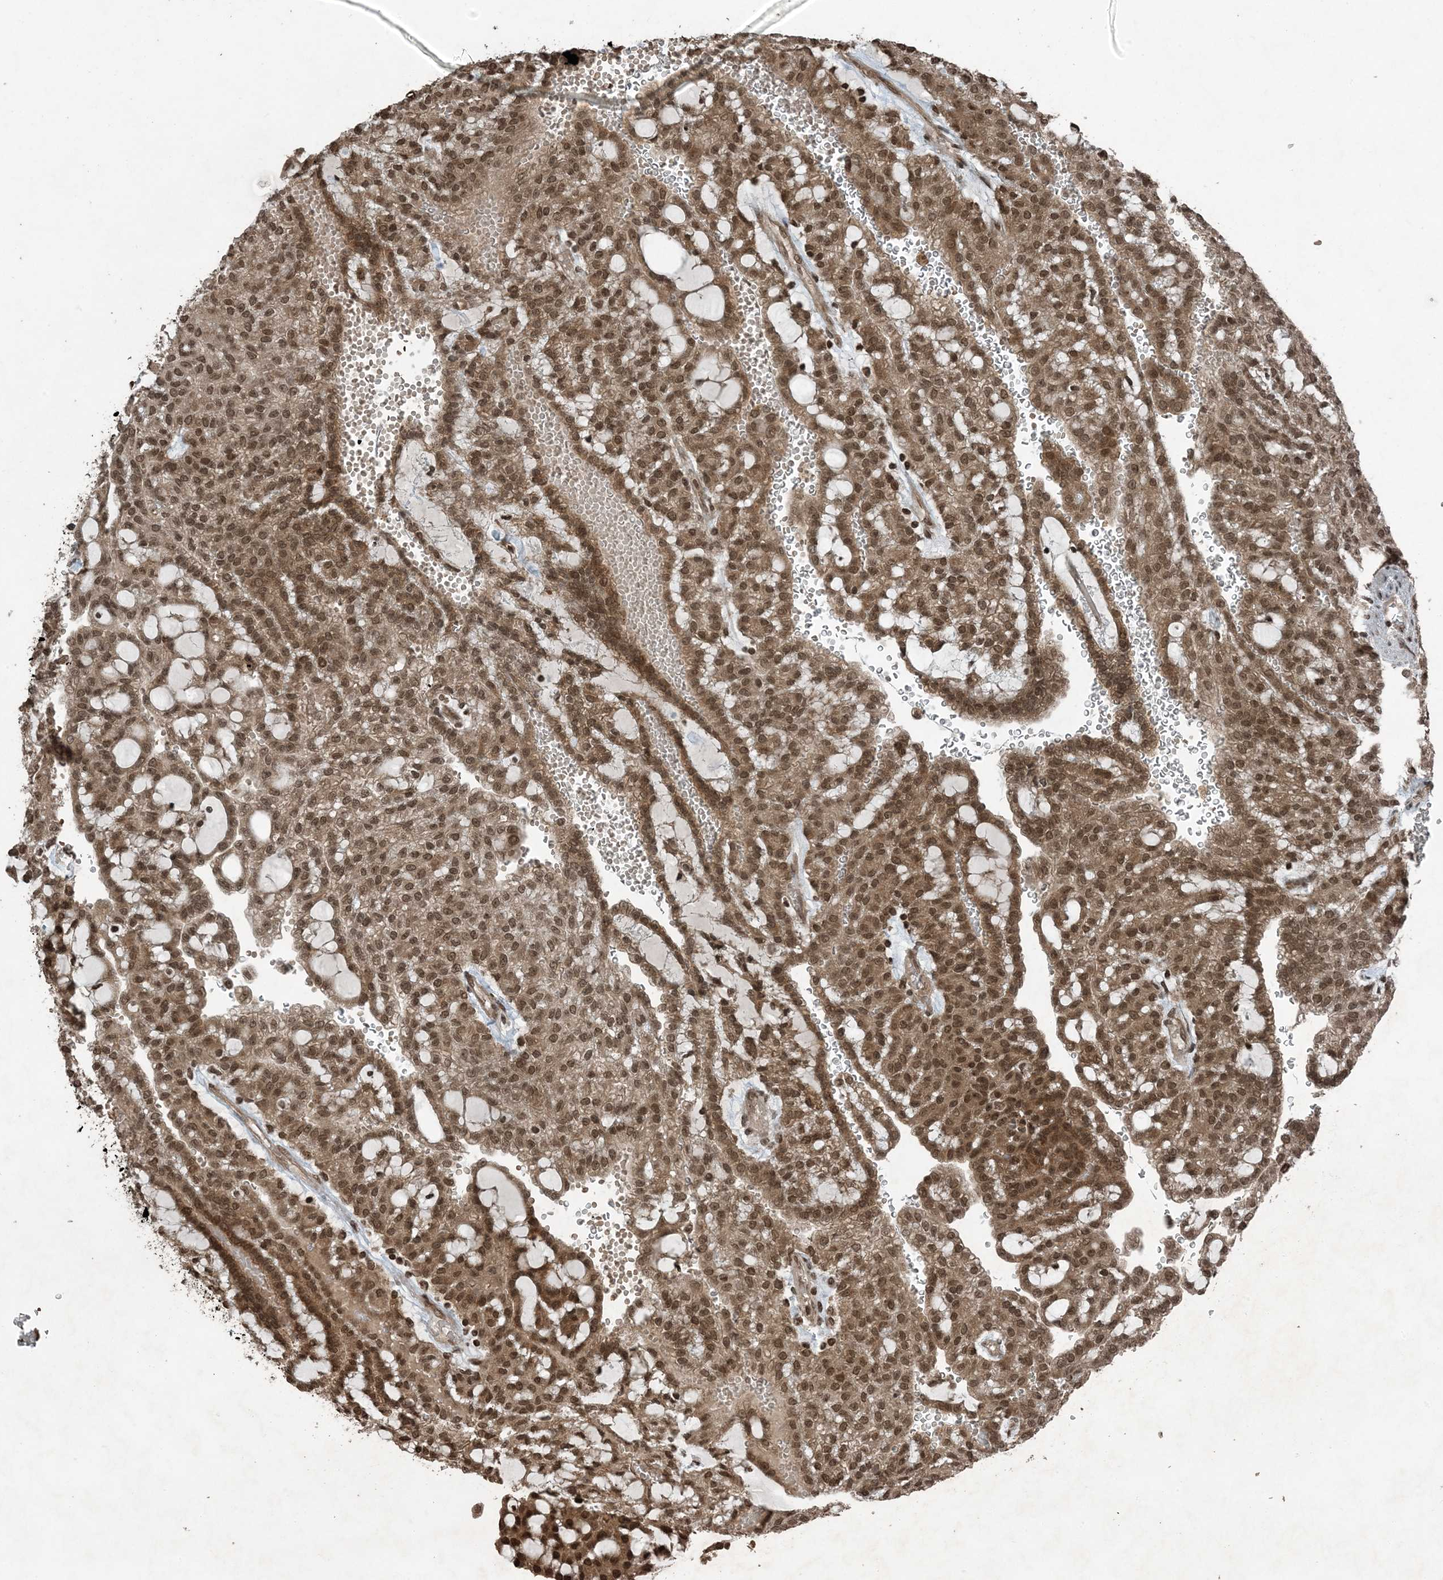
{"staining": {"intensity": "moderate", "quantity": ">75%", "location": "cytoplasmic/membranous,nuclear"}, "tissue": "renal cancer", "cell_type": "Tumor cells", "image_type": "cancer", "snomed": [{"axis": "morphology", "description": "Adenocarcinoma, NOS"}, {"axis": "topography", "description": "Kidney"}], "caption": "The immunohistochemical stain shows moderate cytoplasmic/membranous and nuclear positivity in tumor cells of renal adenocarcinoma tissue.", "gene": "ZFAND2B", "patient": {"sex": "male", "age": 63}}